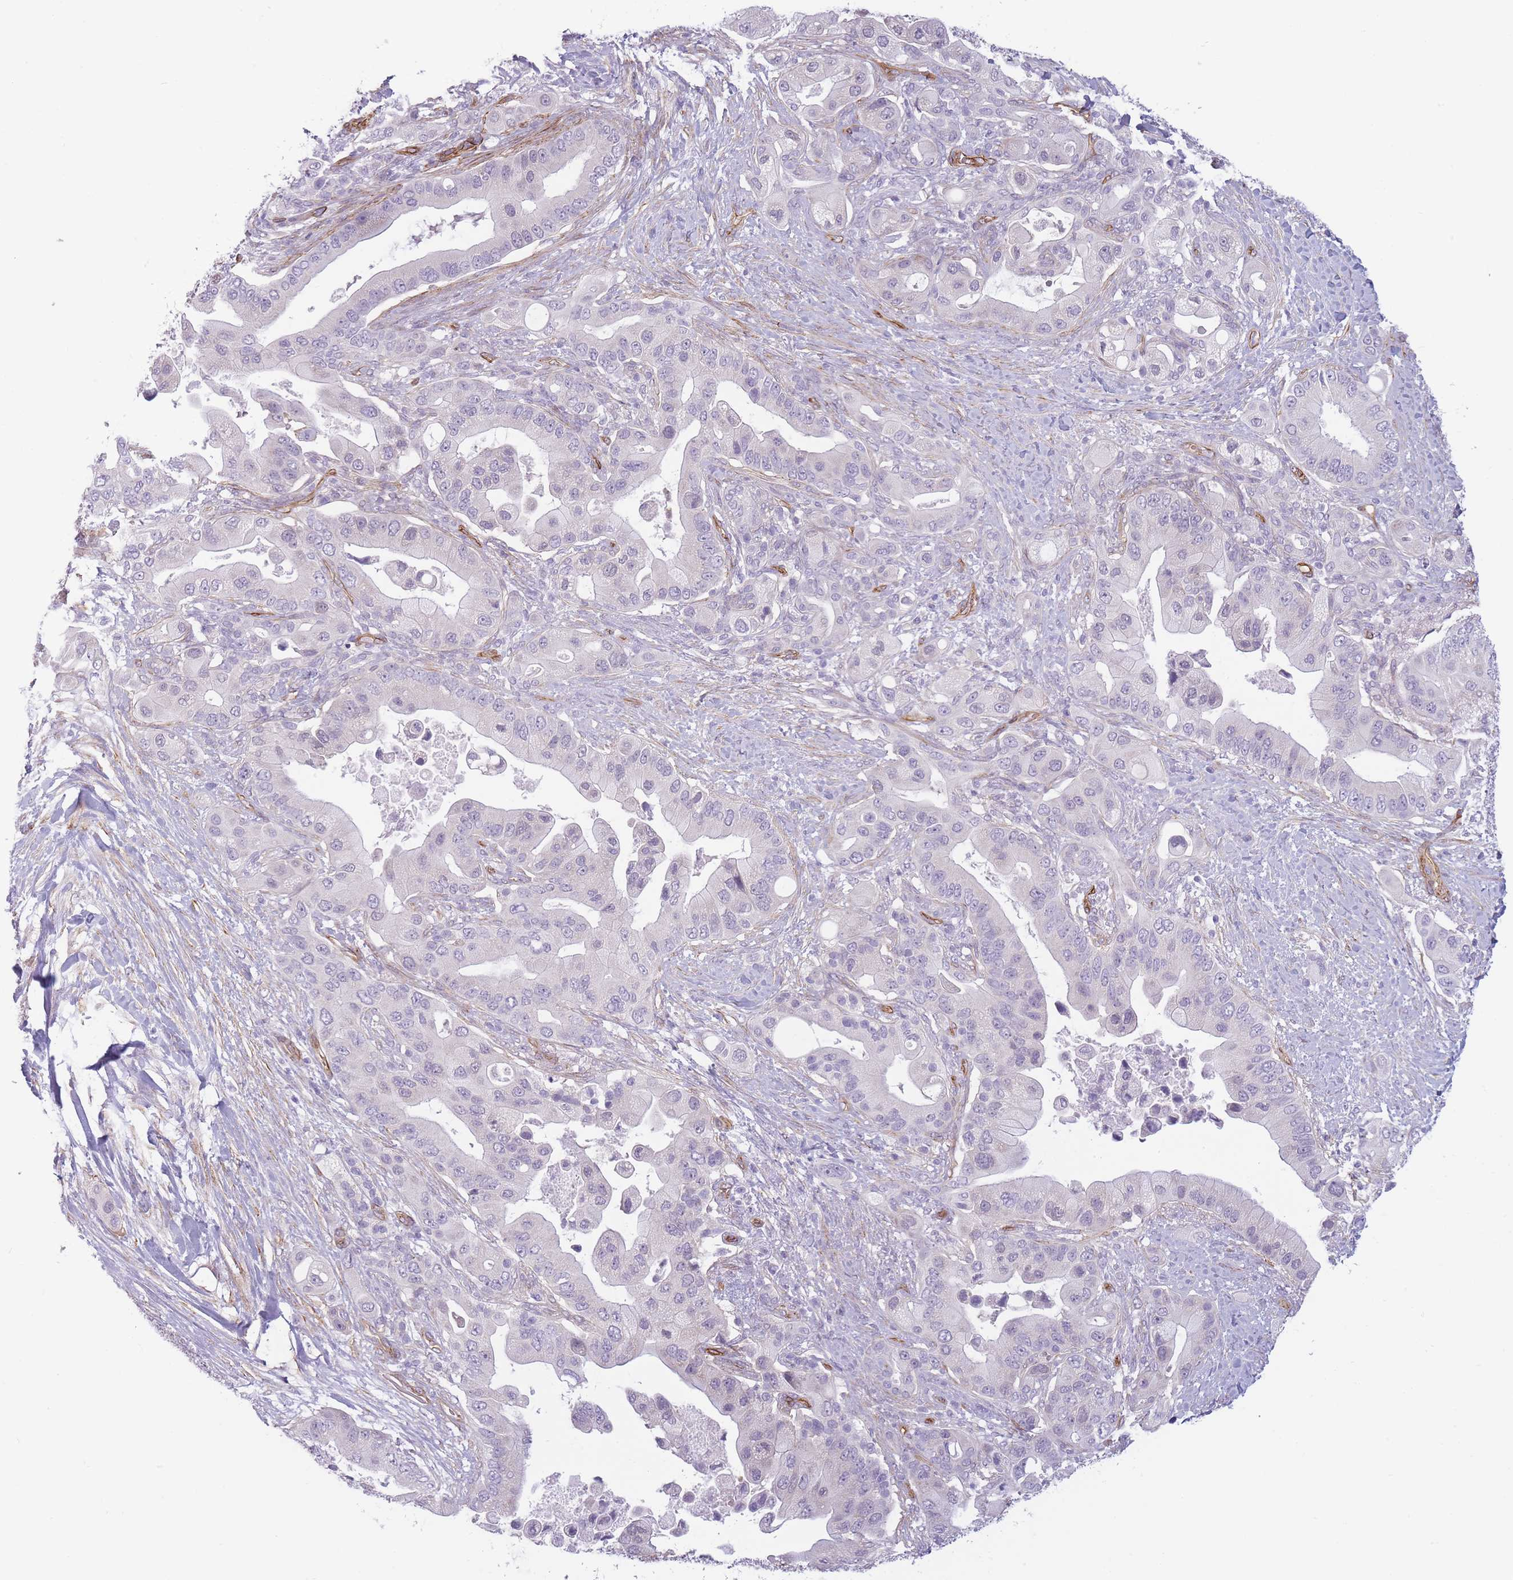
{"staining": {"intensity": "negative", "quantity": "none", "location": "none"}, "tissue": "pancreatic cancer", "cell_type": "Tumor cells", "image_type": "cancer", "snomed": [{"axis": "morphology", "description": "Adenocarcinoma, NOS"}, {"axis": "topography", "description": "Pancreas"}], "caption": "Immunohistochemistry (IHC) of human pancreatic cancer reveals no positivity in tumor cells.", "gene": "OR6B3", "patient": {"sex": "male", "age": 57}}